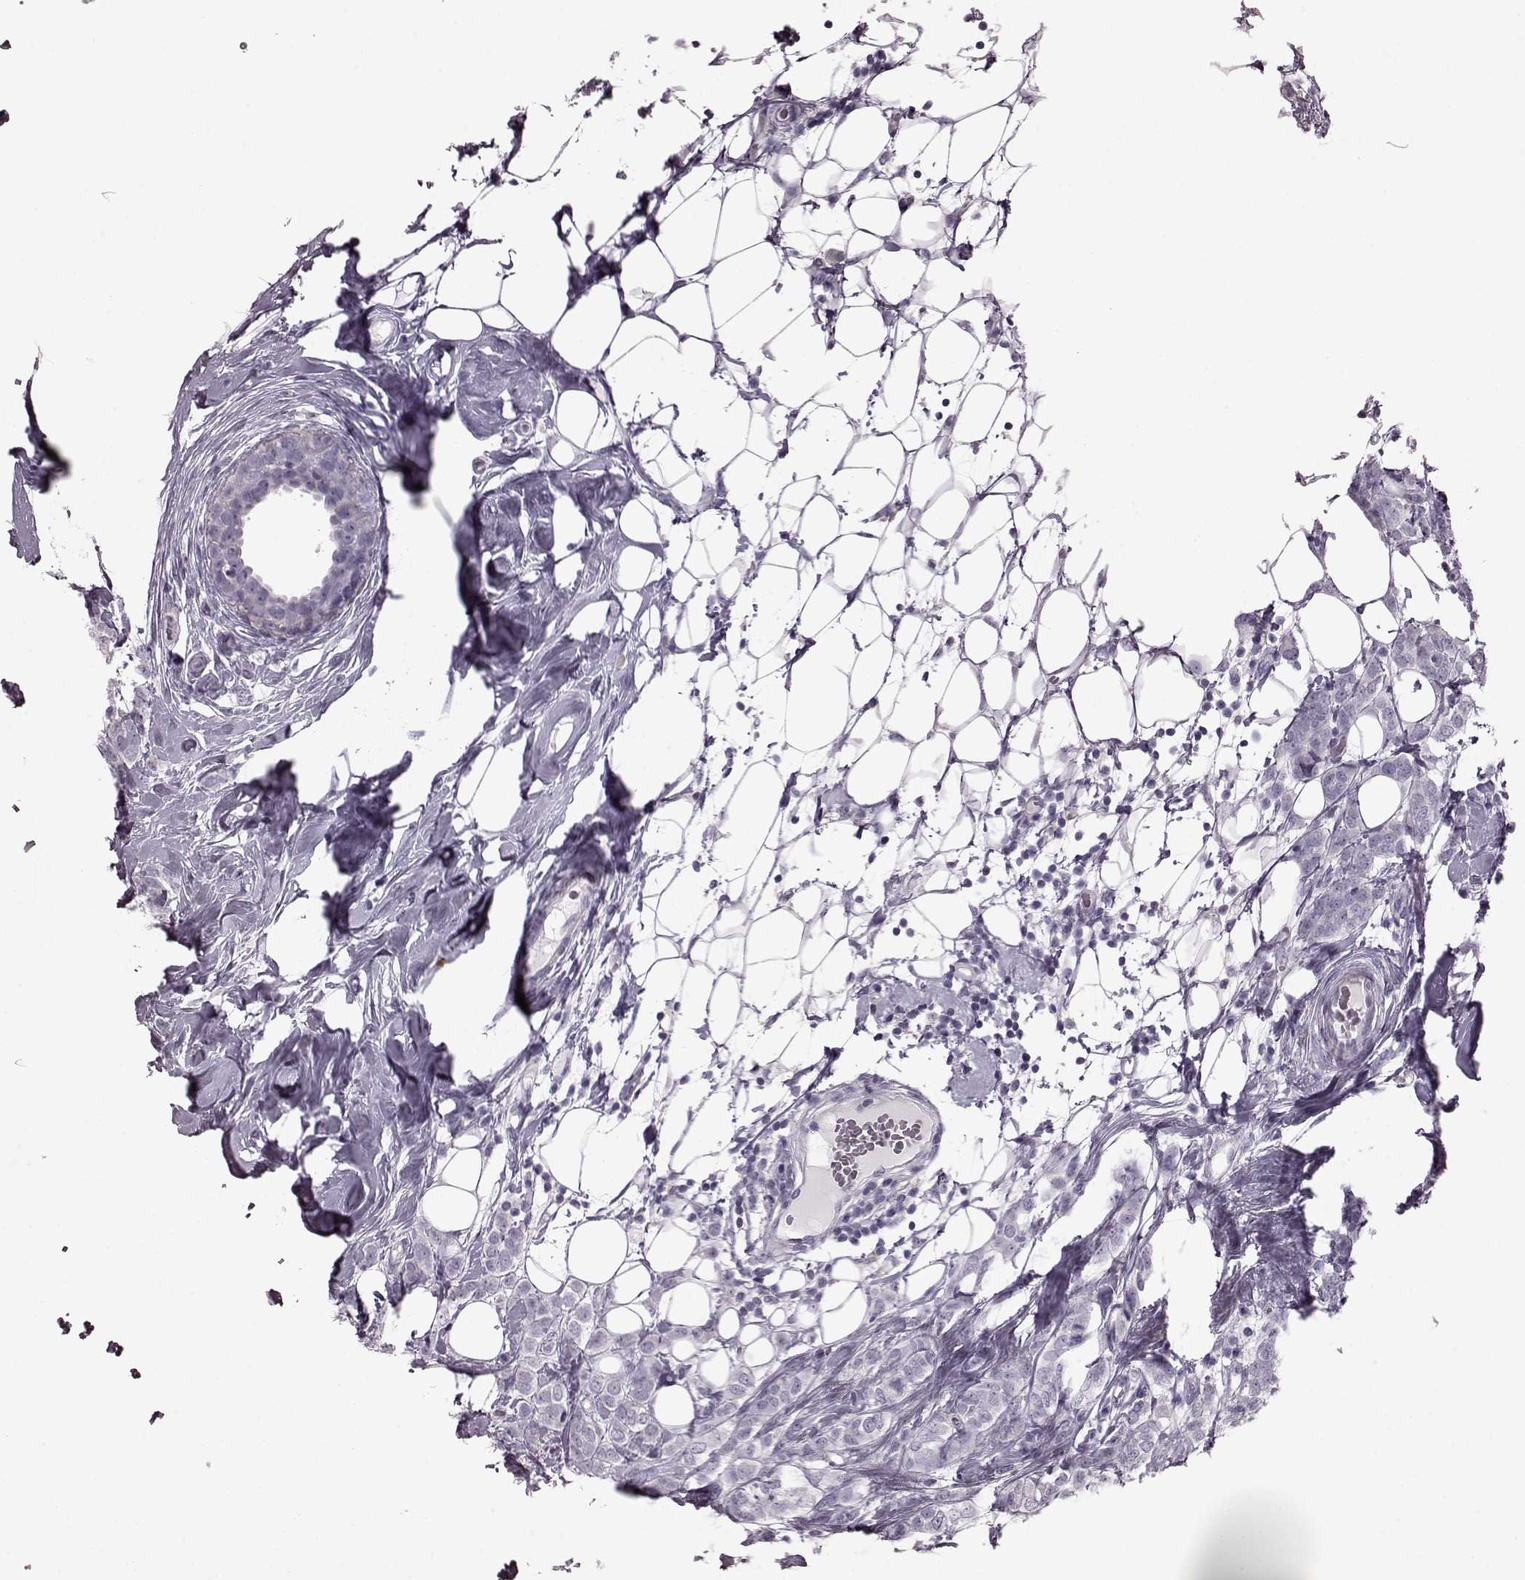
{"staining": {"intensity": "negative", "quantity": "none", "location": "none"}, "tissue": "breast cancer", "cell_type": "Tumor cells", "image_type": "cancer", "snomed": [{"axis": "morphology", "description": "Lobular carcinoma"}, {"axis": "topography", "description": "Breast"}], "caption": "The immunohistochemistry (IHC) histopathology image has no significant positivity in tumor cells of breast cancer (lobular carcinoma) tissue.", "gene": "CRYBA2", "patient": {"sex": "female", "age": 49}}